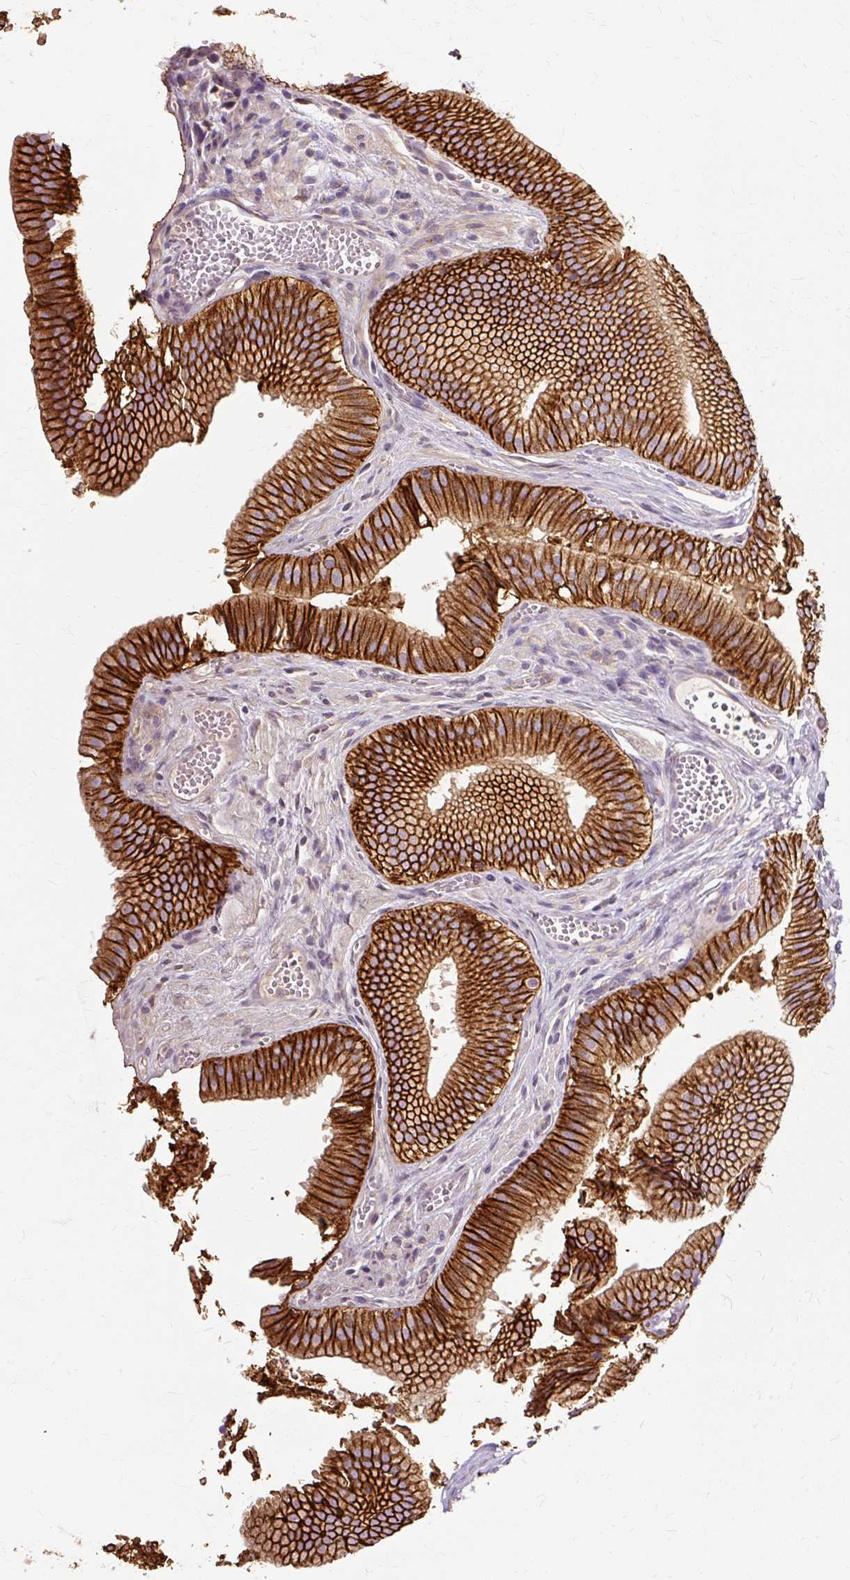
{"staining": {"intensity": "strong", "quantity": ">75%", "location": "cytoplasmic/membranous"}, "tissue": "gallbladder", "cell_type": "Glandular cells", "image_type": "normal", "snomed": [{"axis": "morphology", "description": "Normal tissue, NOS"}, {"axis": "topography", "description": "Gallbladder"}, {"axis": "topography", "description": "Peripheral nerve tissue"}], "caption": "This image reveals IHC staining of unremarkable human gallbladder, with high strong cytoplasmic/membranous expression in about >75% of glandular cells.", "gene": "TSPAN8", "patient": {"sex": "male", "age": 17}}